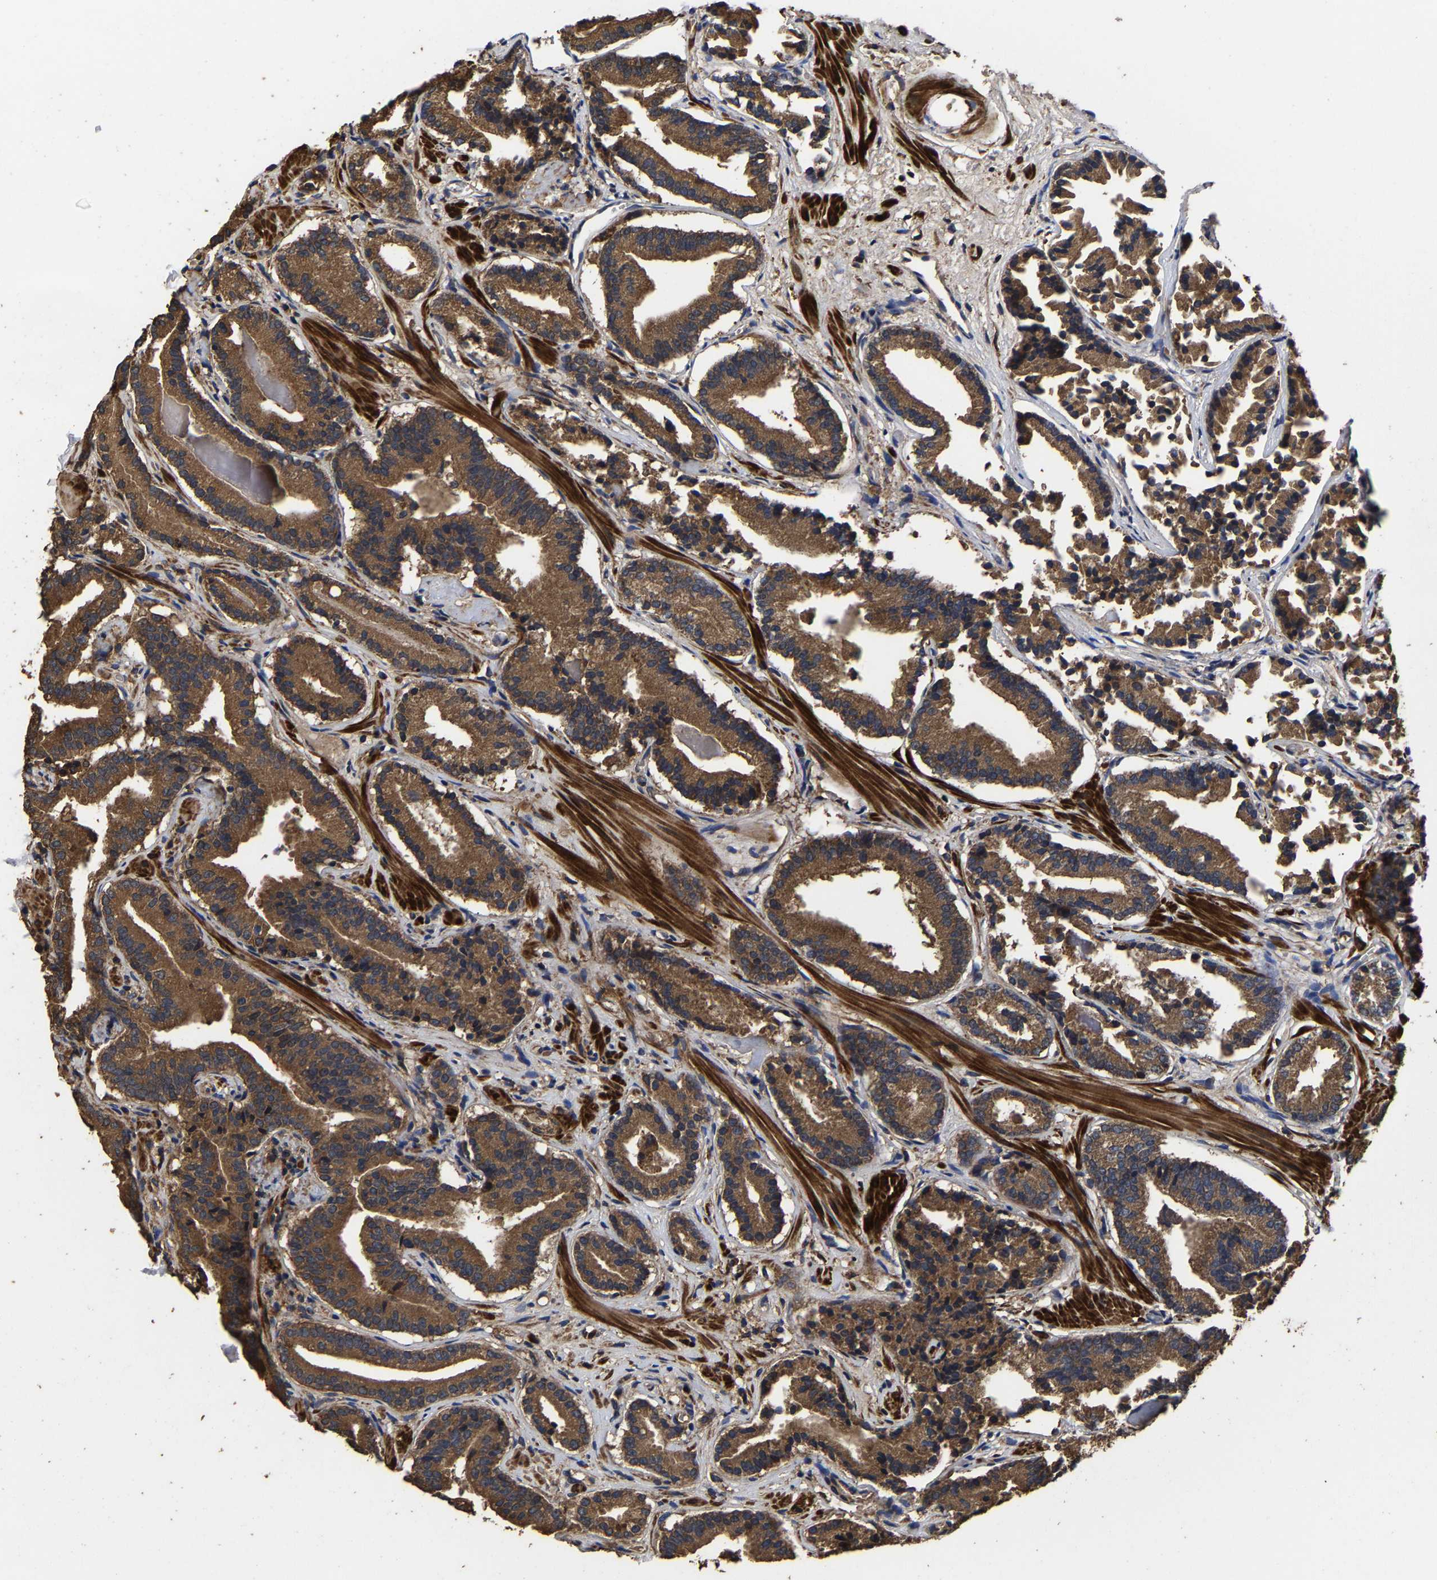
{"staining": {"intensity": "moderate", "quantity": ">75%", "location": "cytoplasmic/membranous"}, "tissue": "prostate cancer", "cell_type": "Tumor cells", "image_type": "cancer", "snomed": [{"axis": "morphology", "description": "Adenocarcinoma, Low grade"}, {"axis": "topography", "description": "Prostate"}], "caption": "Prostate cancer stained with a protein marker shows moderate staining in tumor cells.", "gene": "ITCH", "patient": {"sex": "male", "age": 51}}